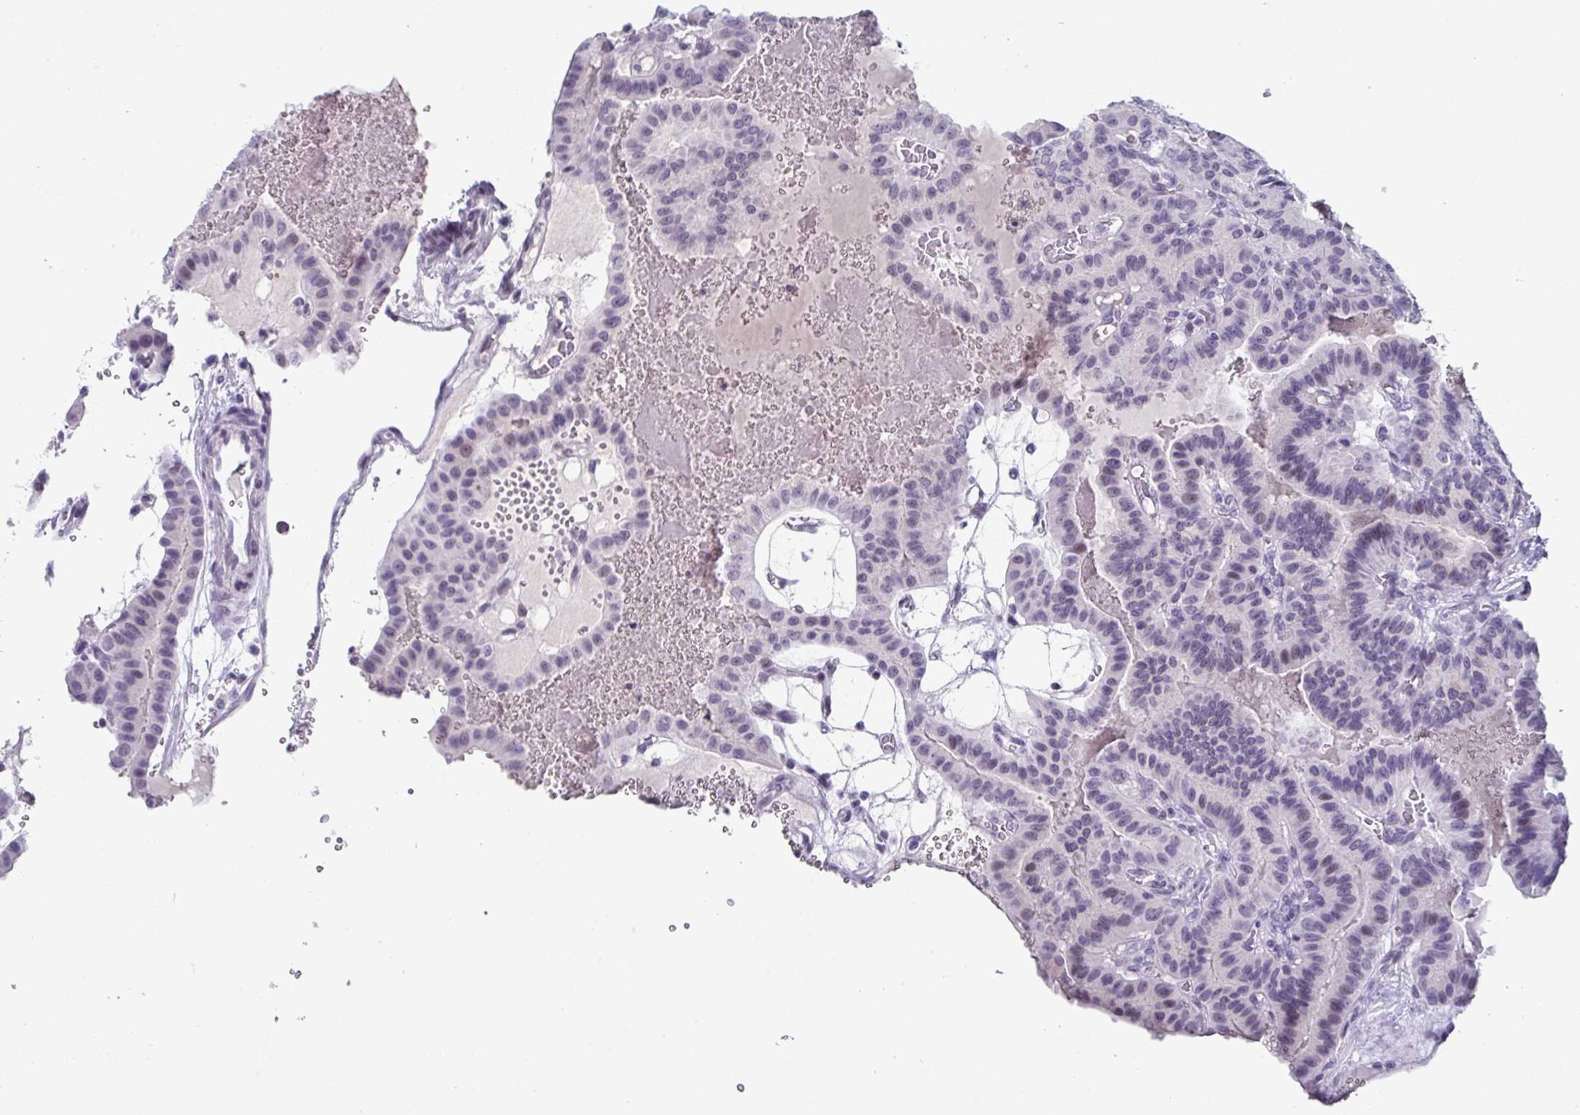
{"staining": {"intensity": "weak", "quantity": "<25%", "location": "nuclear"}, "tissue": "thyroid cancer", "cell_type": "Tumor cells", "image_type": "cancer", "snomed": [{"axis": "morphology", "description": "Papillary adenocarcinoma, NOS"}, {"axis": "topography", "description": "Thyroid gland"}], "caption": "High magnification brightfield microscopy of thyroid cancer stained with DAB (brown) and counterstained with hematoxylin (blue): tumor cells show no significant staining.", "gene": "VSIG10L", "patient": {"sex": "male", "age": 87}}